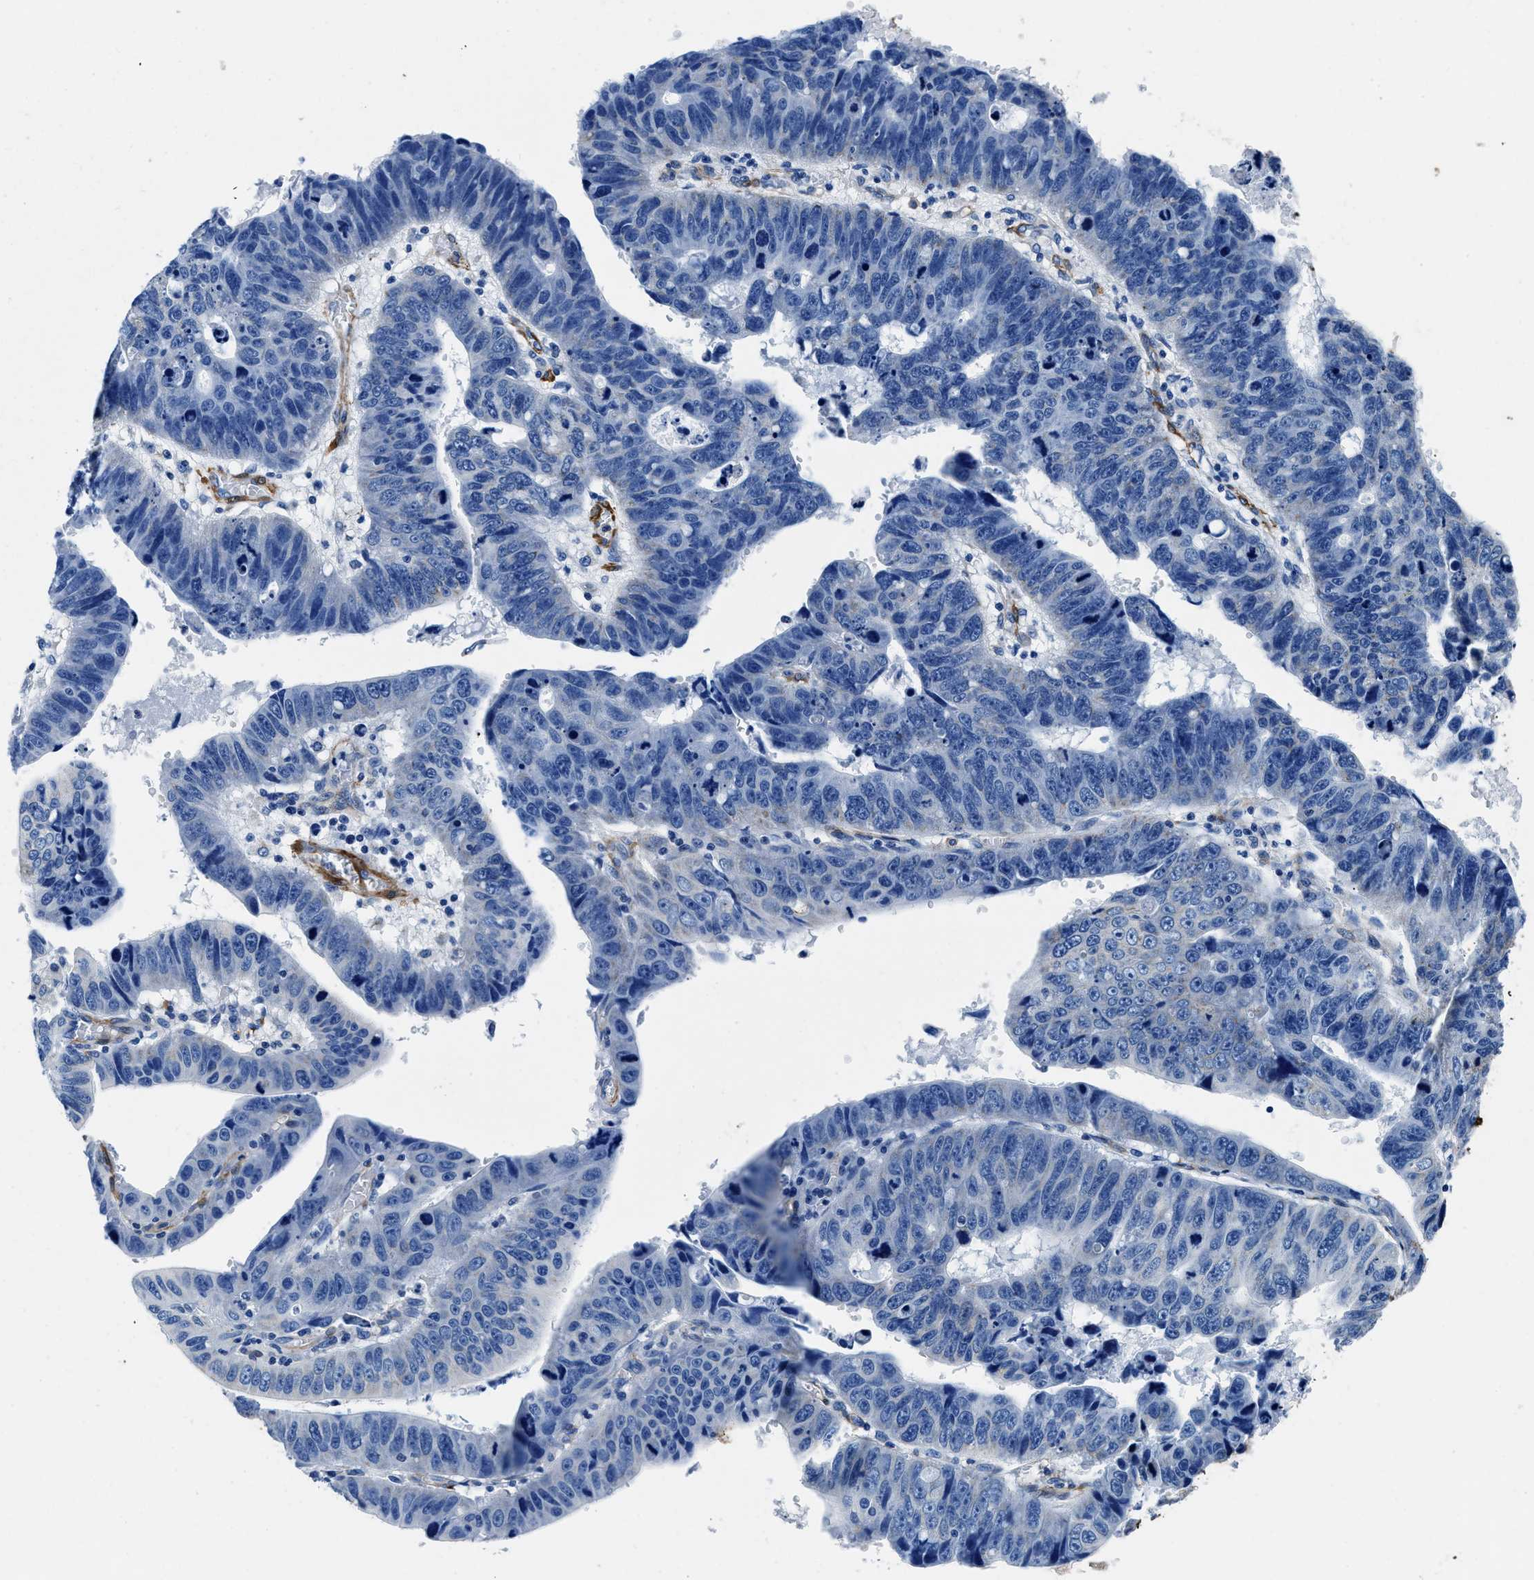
{"staining": {"intensity": "negative", "quantity": "none", "location": "none"}, "tissue": "stomach cancer", "cell_type": "Tumor cells", "image_type": "cancer", "snomed": [{"axis": "morphology", "description": "Adenocarcinoma, NOS"}, {"axis": "topography", "description": "Stomach"}], "caption": "IHC image of neoplastic tissue: adenocarcinoma (stomach) stained with DAB (3,3'-diaminobenzidine) shows no significant protein staining in tumor cells.", "gene": "TEX261", "patient": {"sex": "male", "age": 59}}